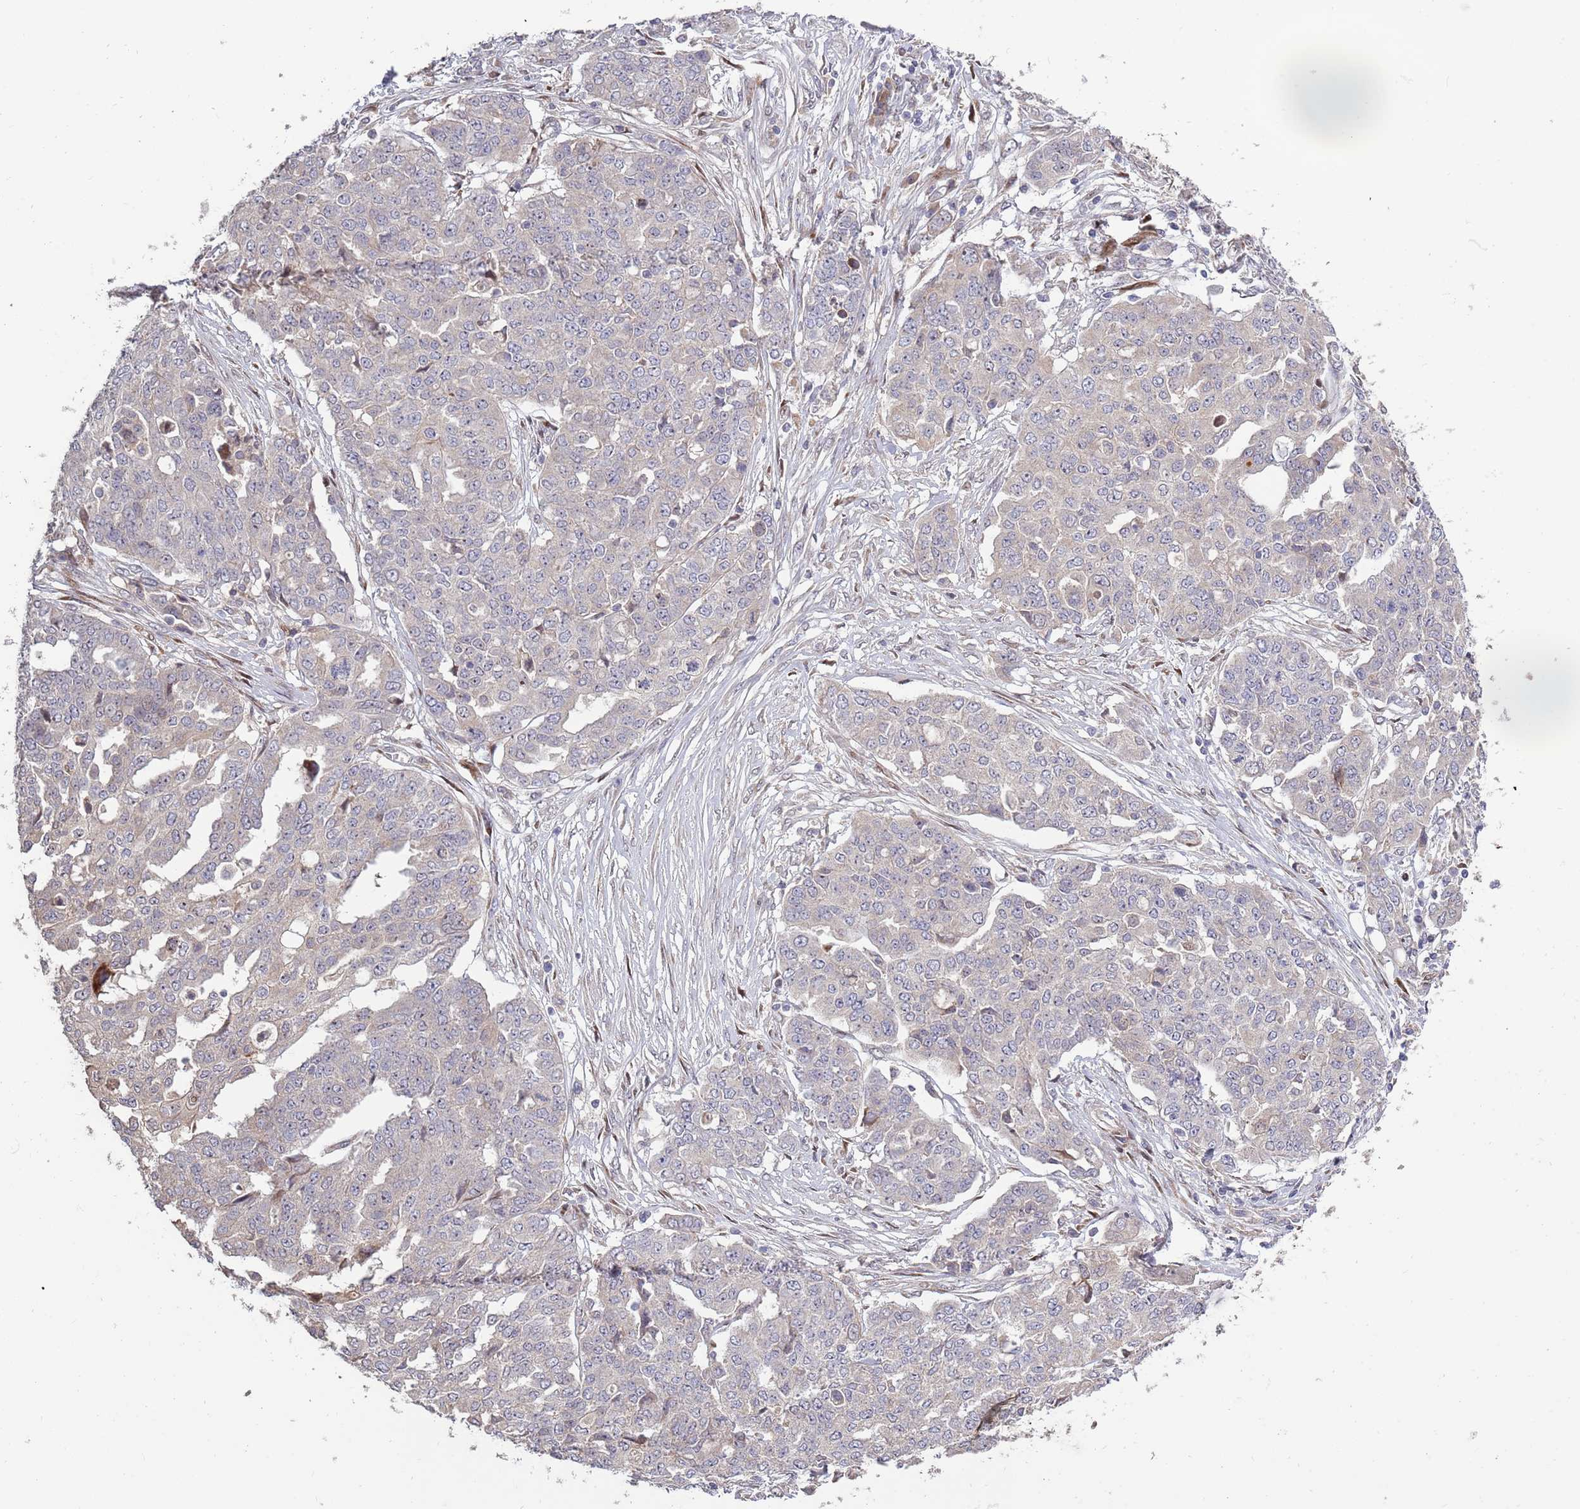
{"staining": {"intensity": "negative", "quantity": "none", "location": "none"}, "tissue": "ovarian cancer", "cell_type": "Tumor cells", "image_type": "cancer", "snomed": [{"axis": "morphology", "description": "Cystadenocarcinoma, serous, NOS"}, {"axis": "topography", "description": "Soft tissue"}, {"axis": "topography", "description": "Ovary"}], "caption": "A photomicrograph of human ovarian cancer (serous cystadenocarcinoma) is negative for staining in tumor cells. (DAB (3,3'-diaminobenzidine) immunohistochemistry (IHC) with hematoxylin counter stain).", "gene": "SYNDIG1L", "patient": {"sex": "female", "age": 57}}